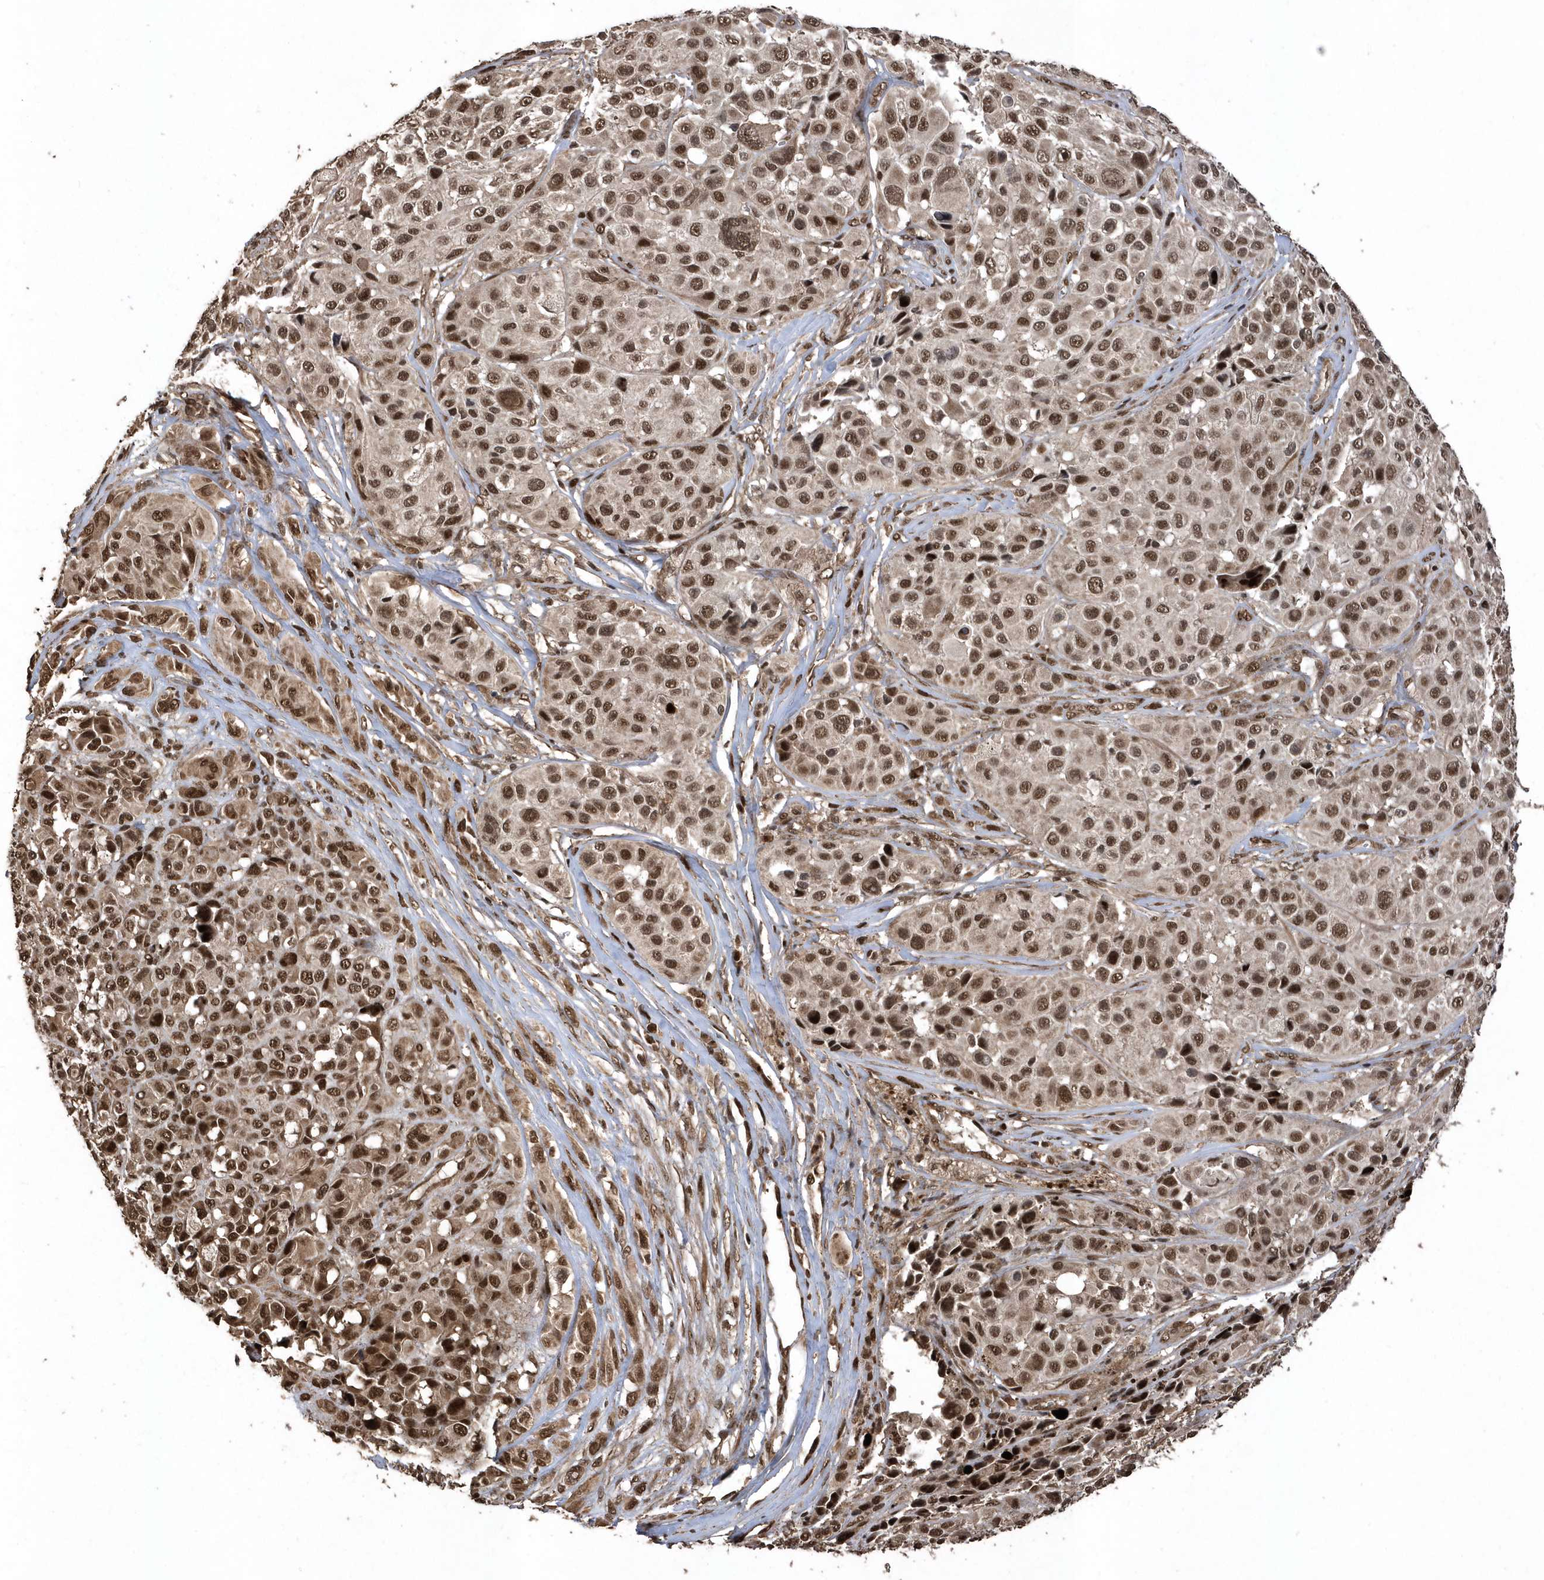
{"staining": {"intensity": "moderate", "quantity": ">75%", "location": "nuclear"}, "tissue": "melanoma", "cell_type": "Tumor cells", "image_type": "cancer", "snomed": [{"axis": "morphology", "description": "Malignant melanoma, NOS"}, {"axis": "topography", "description": "Skin of trunk"}], "caption": "Human malignant melanoma stained for a protein (brown) demonstrates moderate nuclear positive positivity in approximately >75% of tumor cells.", "gene": "INTS12", "patient": {"sex": "male", "age": 71}}